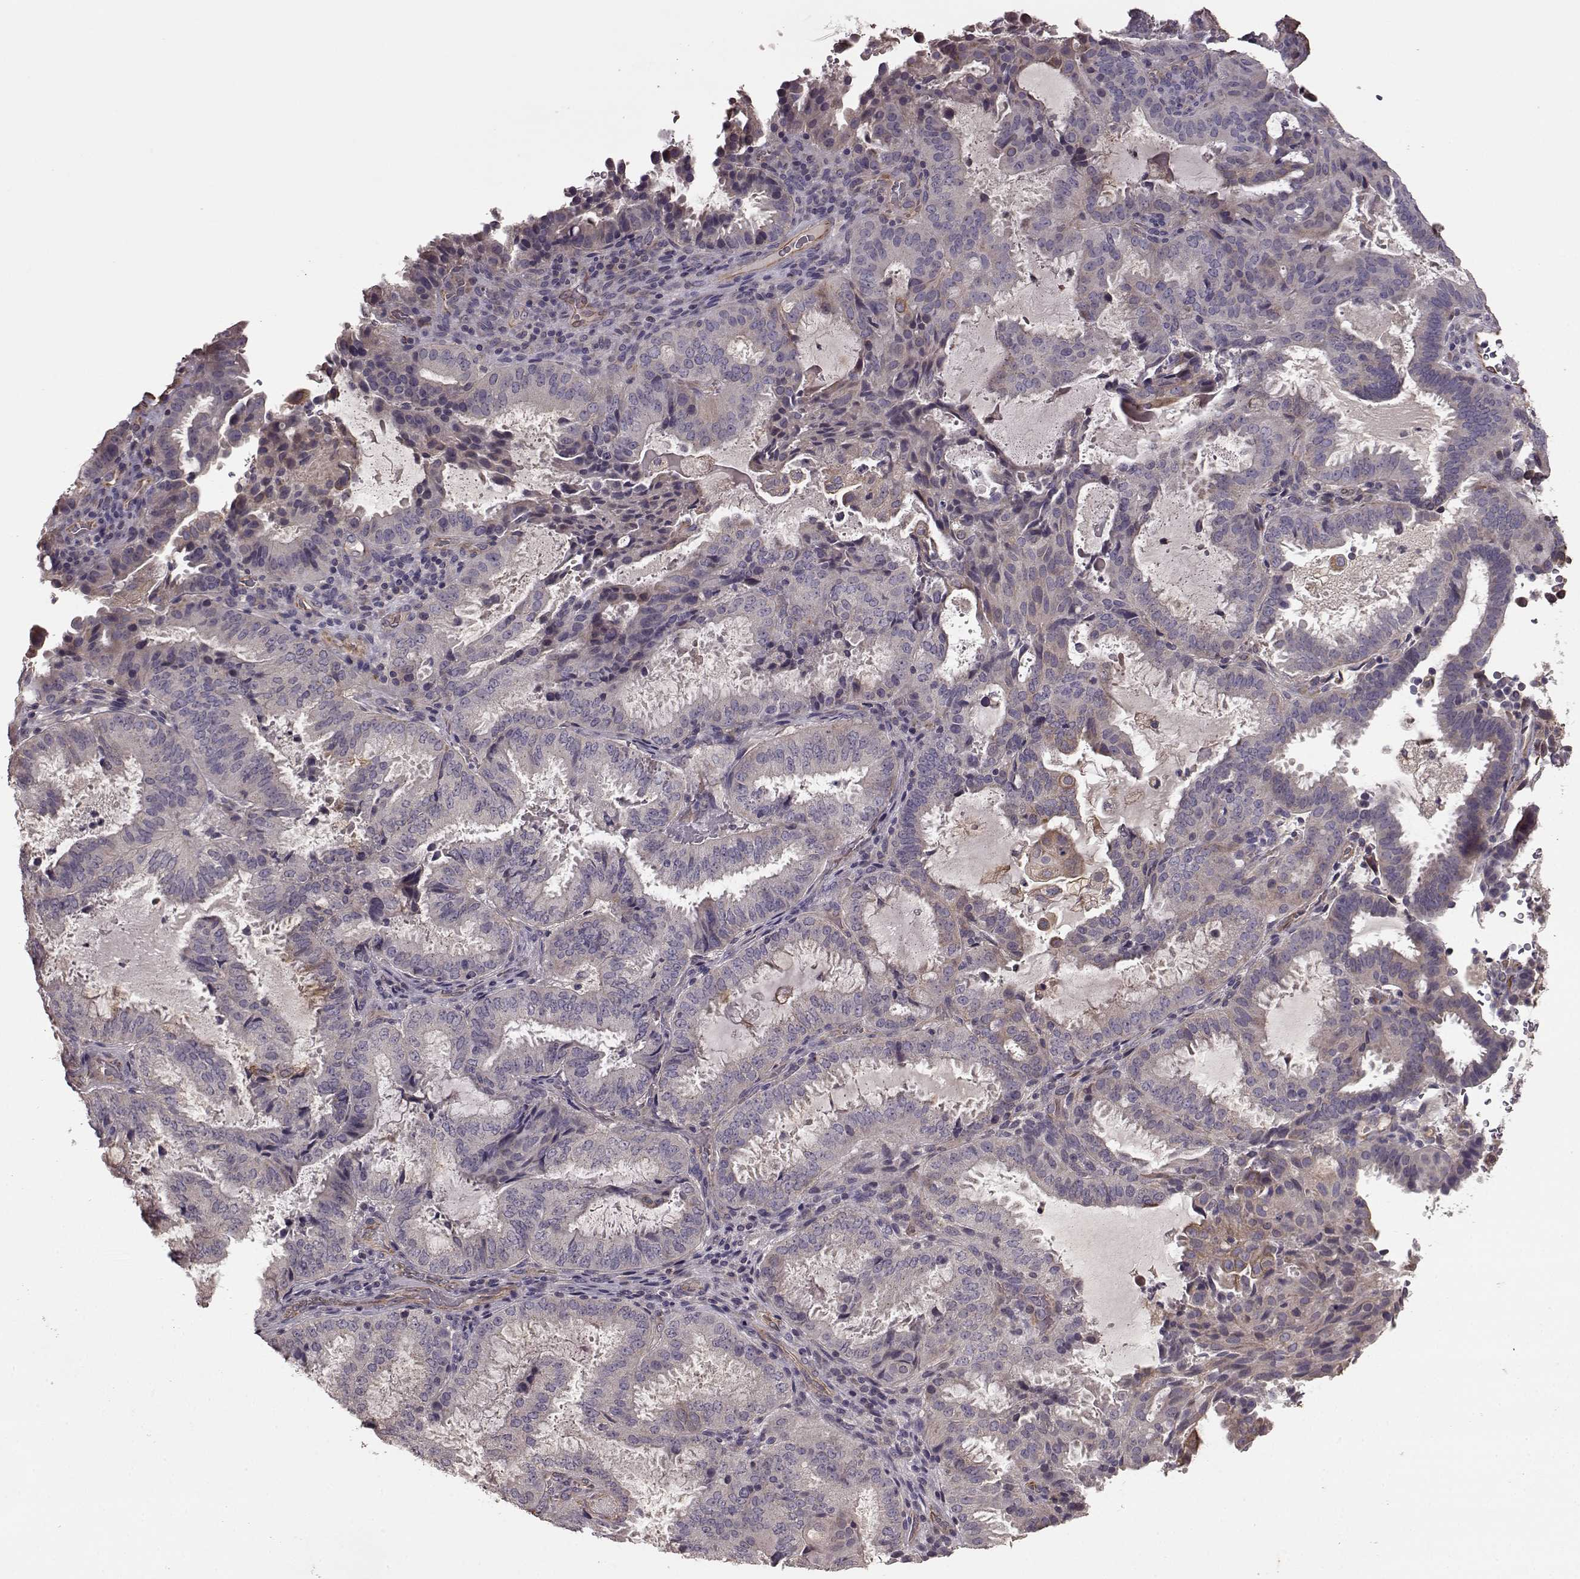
{"staining": {"intensity": "negative", "quantity": "none", "location": "none"}, "tissue": "ovarian cancer", "cell_type": "Tumor cells", "image_type": "cancer", "snomed": [{"axis": "morphology", "description": "Carcinoma, endometroid"}, {"axis": "topography", "description": "Ovary"}], "caption": "The immunohistochemistry (IHC) histopathology image has no significant staining in tumor cells of endometroid carcinoma (ovarian) tissue.", "gene": "NTF3", "patient": {"sex": "female", "age": 41}}